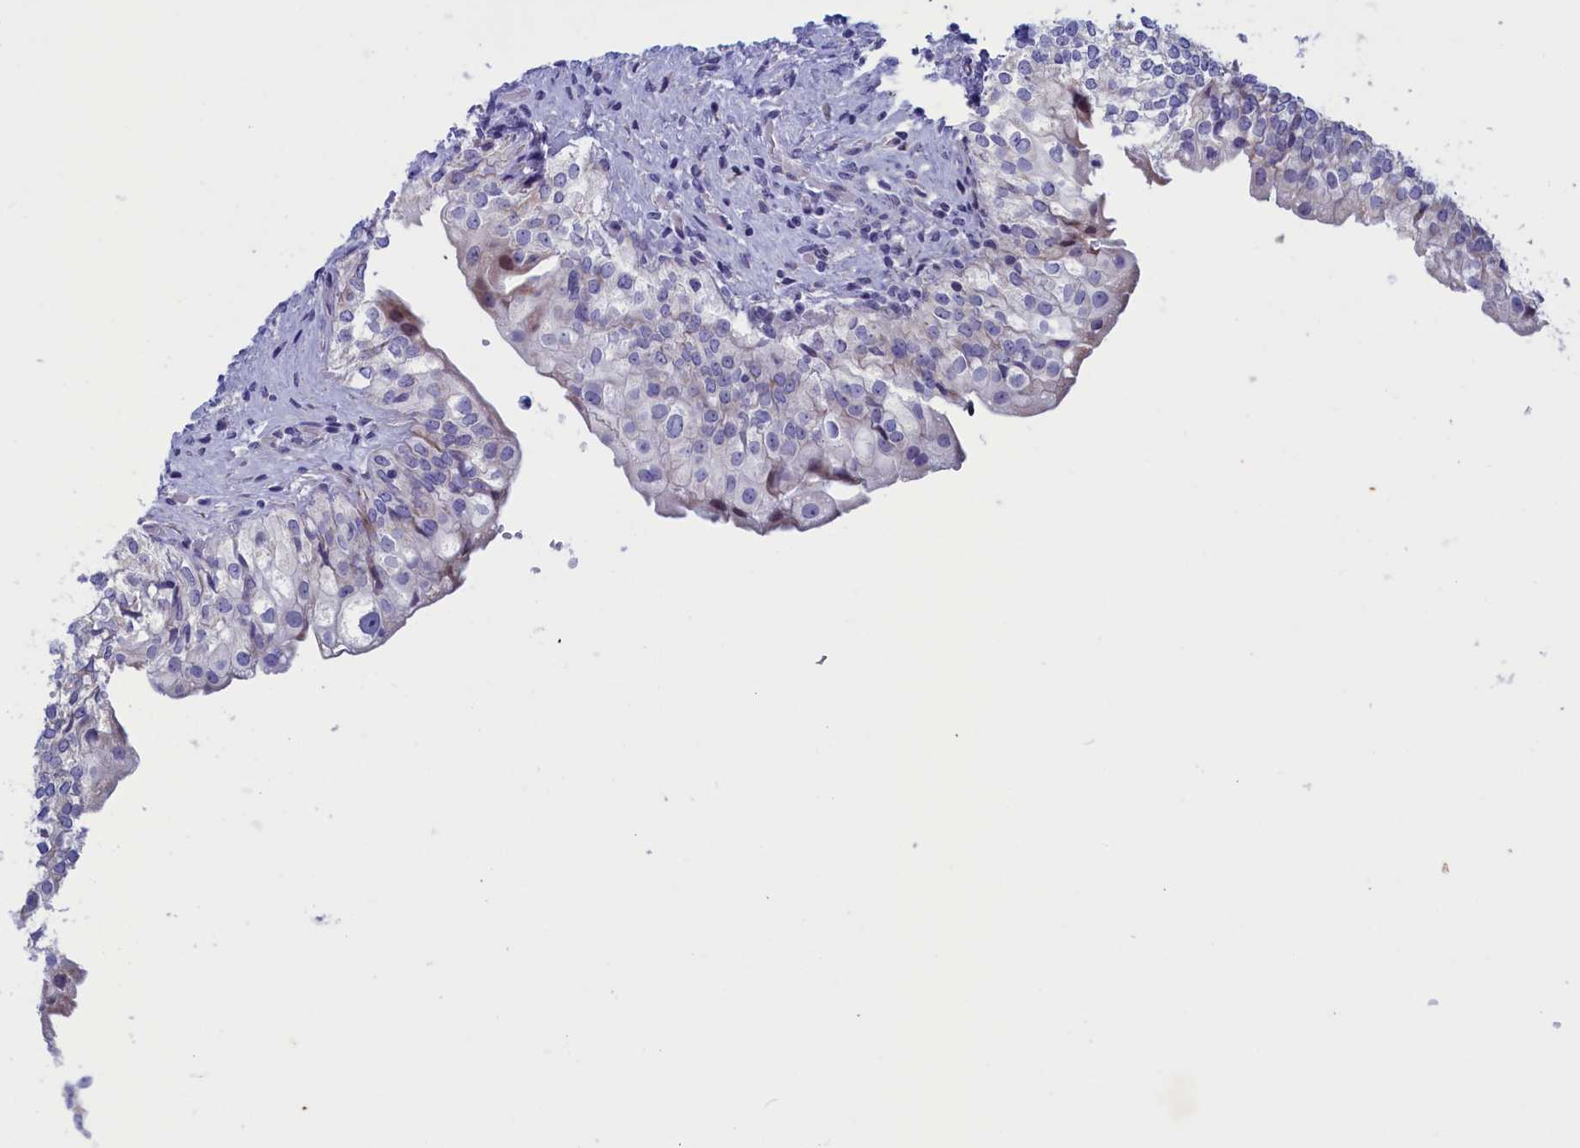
{"staining": {"intensity": "negative", "quantity": "none", "location": "none"}, "tissue": "urinary bladder", "cell_type": "Urothelial cells", "image_type": "normal", "snomed": [{"axis": "morphology", "description": "Normal tissue, NOS"}, {"axis": "topography", "description": "Urinary bladder"}], "caption": "Urothelial cells show no significant positivity in benign urinary bladder.", "gene": "NIBAN3", "patient": {"sex": "male", "age": 55}}